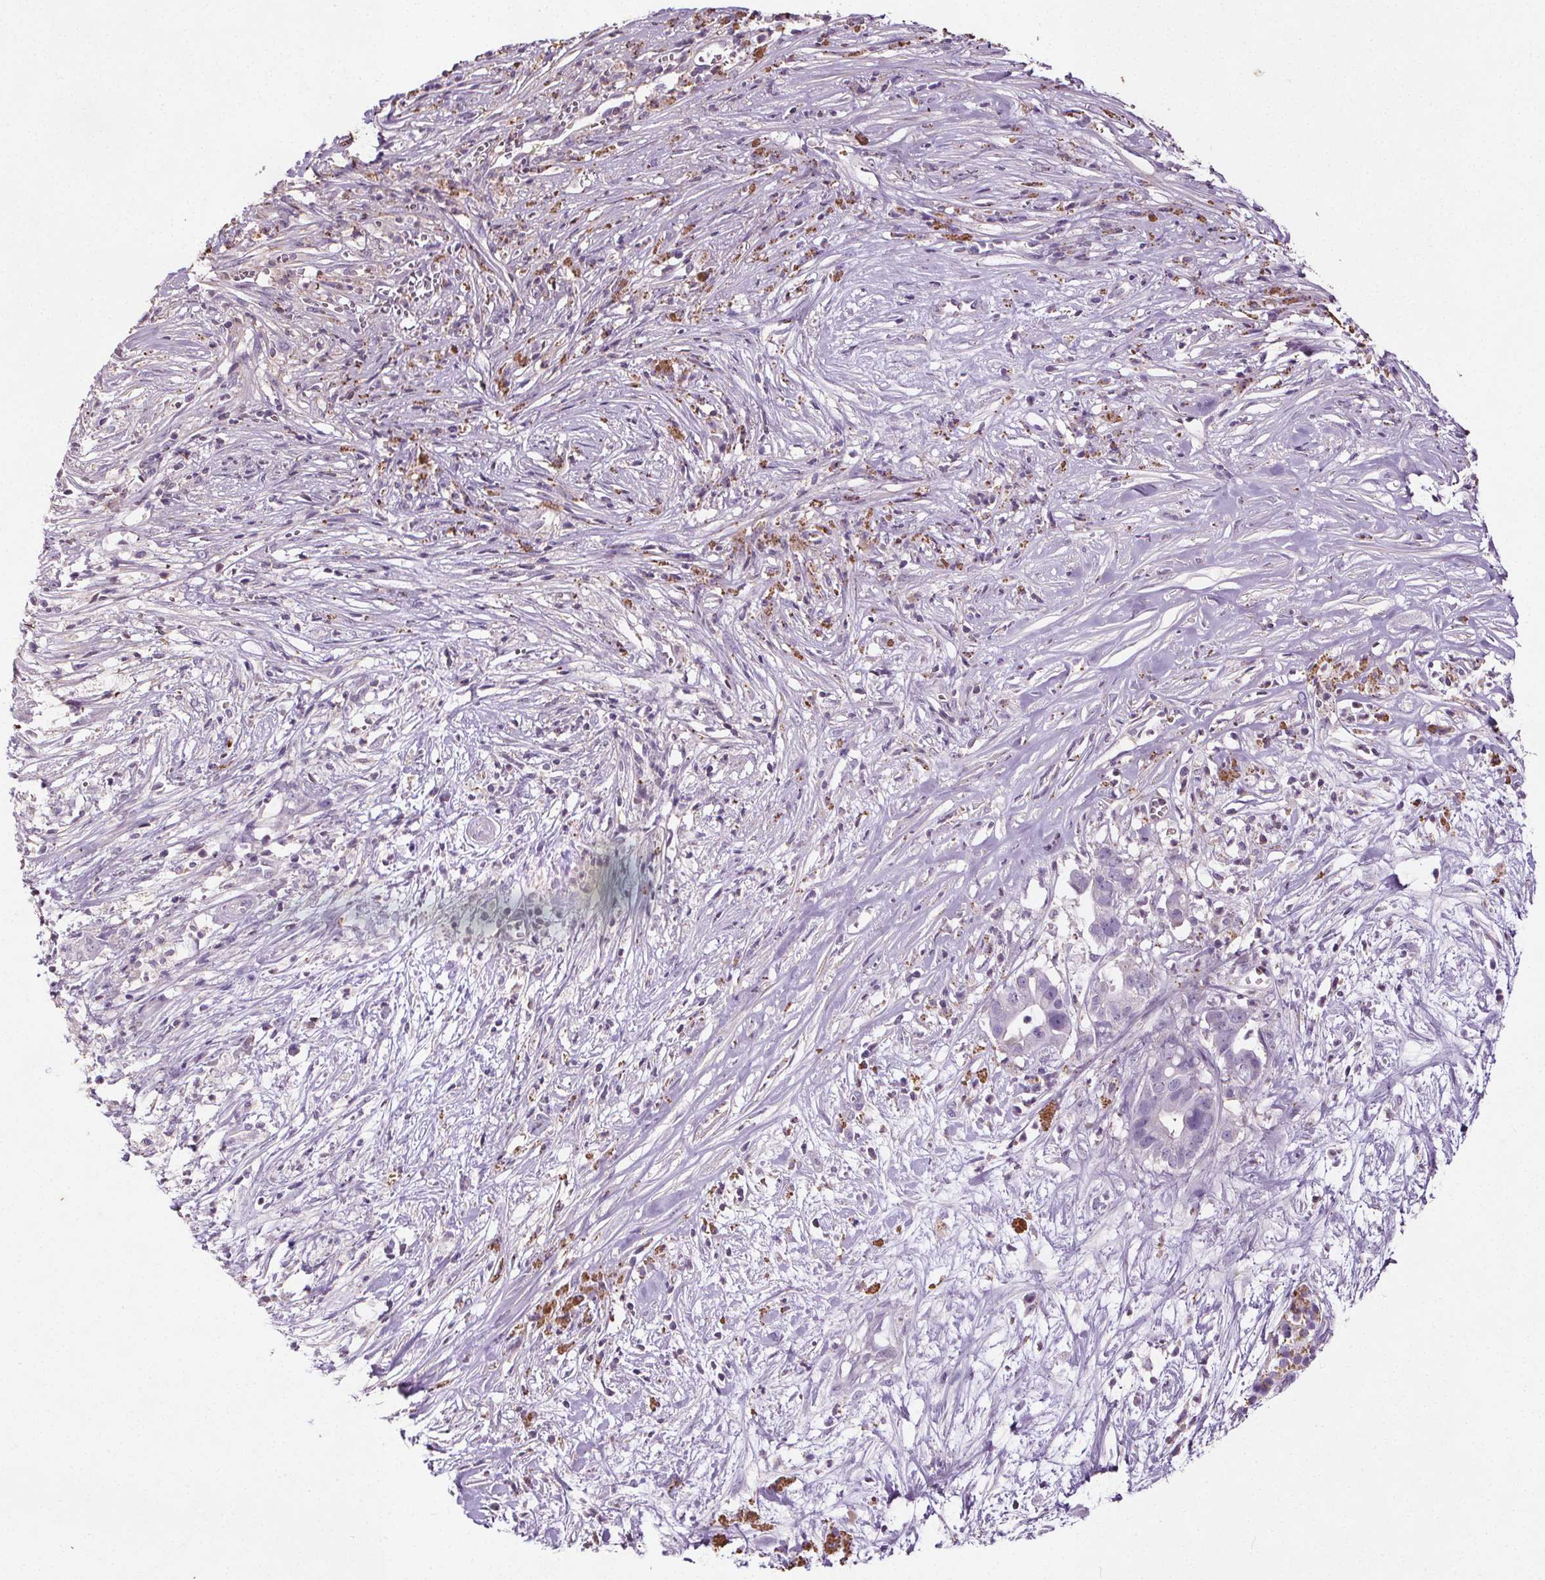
{"staining": {"intensity": "negative", "quantity": "none", "location": "none"}, "tissue": "pancreatic cancer", "cell_type": "Tumor cells", "image_type": "cancer", "snomed": [{"axis": "morphology", "description": "Adenocarcinoma, NOS"}, {"axis": "topography", "description": "Pancreas"}], "caption": "Protein analysis of pancreatic adenocarcinoma shows no significant positivity in tumor cells.", "gene": "C19orf84", "patient": {"sex": "male", "age": 61}}